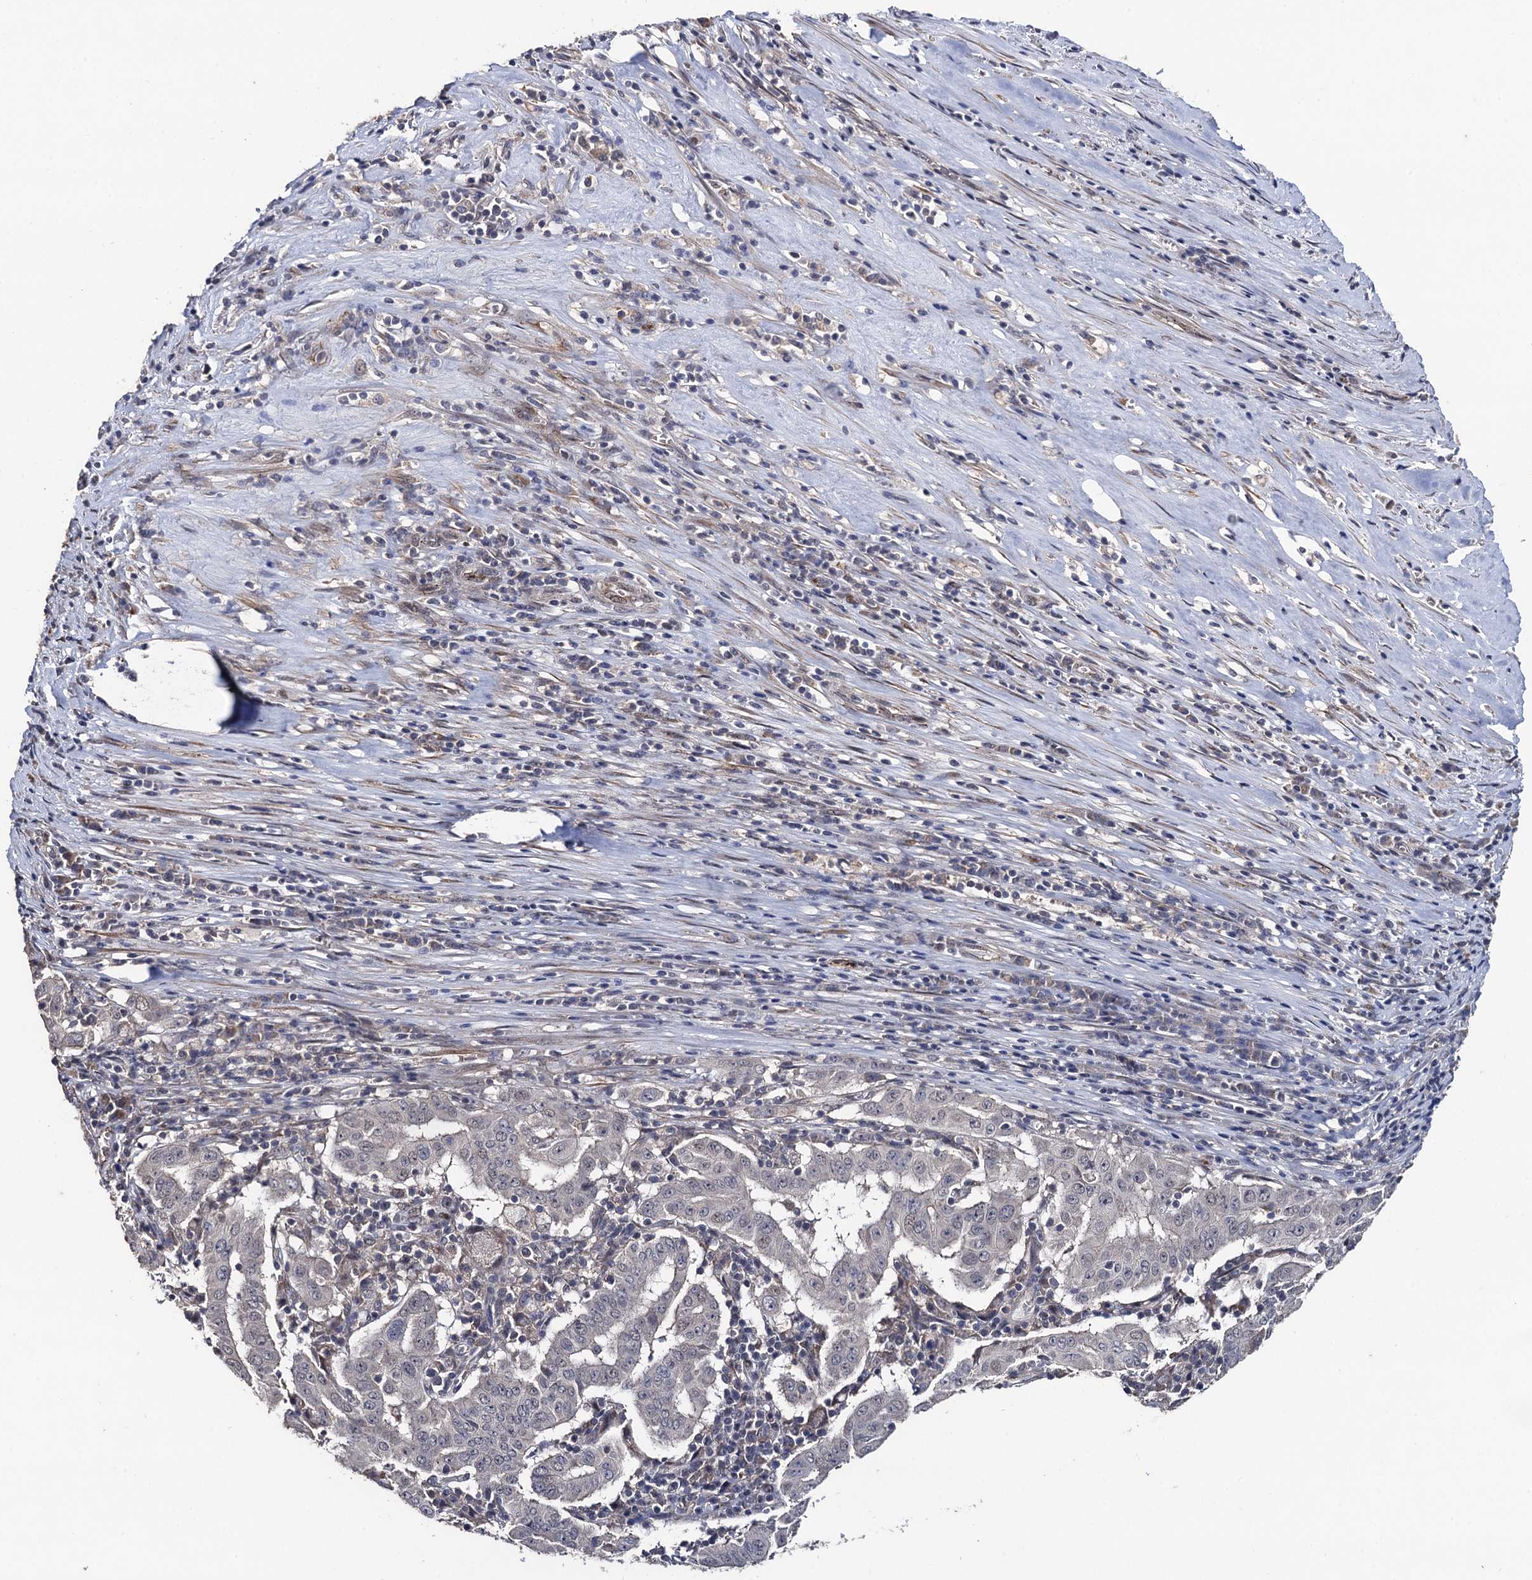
{"staining": {"intensity": "negative", "quantity": "none", "location": "none"}, "tissue": "pancreatic cancer", "cell_type": "Tumor cells", "image_type": "cancer", "snomed": [{"axis": "morphology", "description": "Adenocarcinoma, NOS"}, {"axis": "topography", "description": "Pancreas"}], "caption": "Immunohistochemical staining of adenocarcinoma (pancreatic) displays no significant staining in tumor cells.", "gene": "PPTC7", "patient": {"sex": "male", "age": 63}}